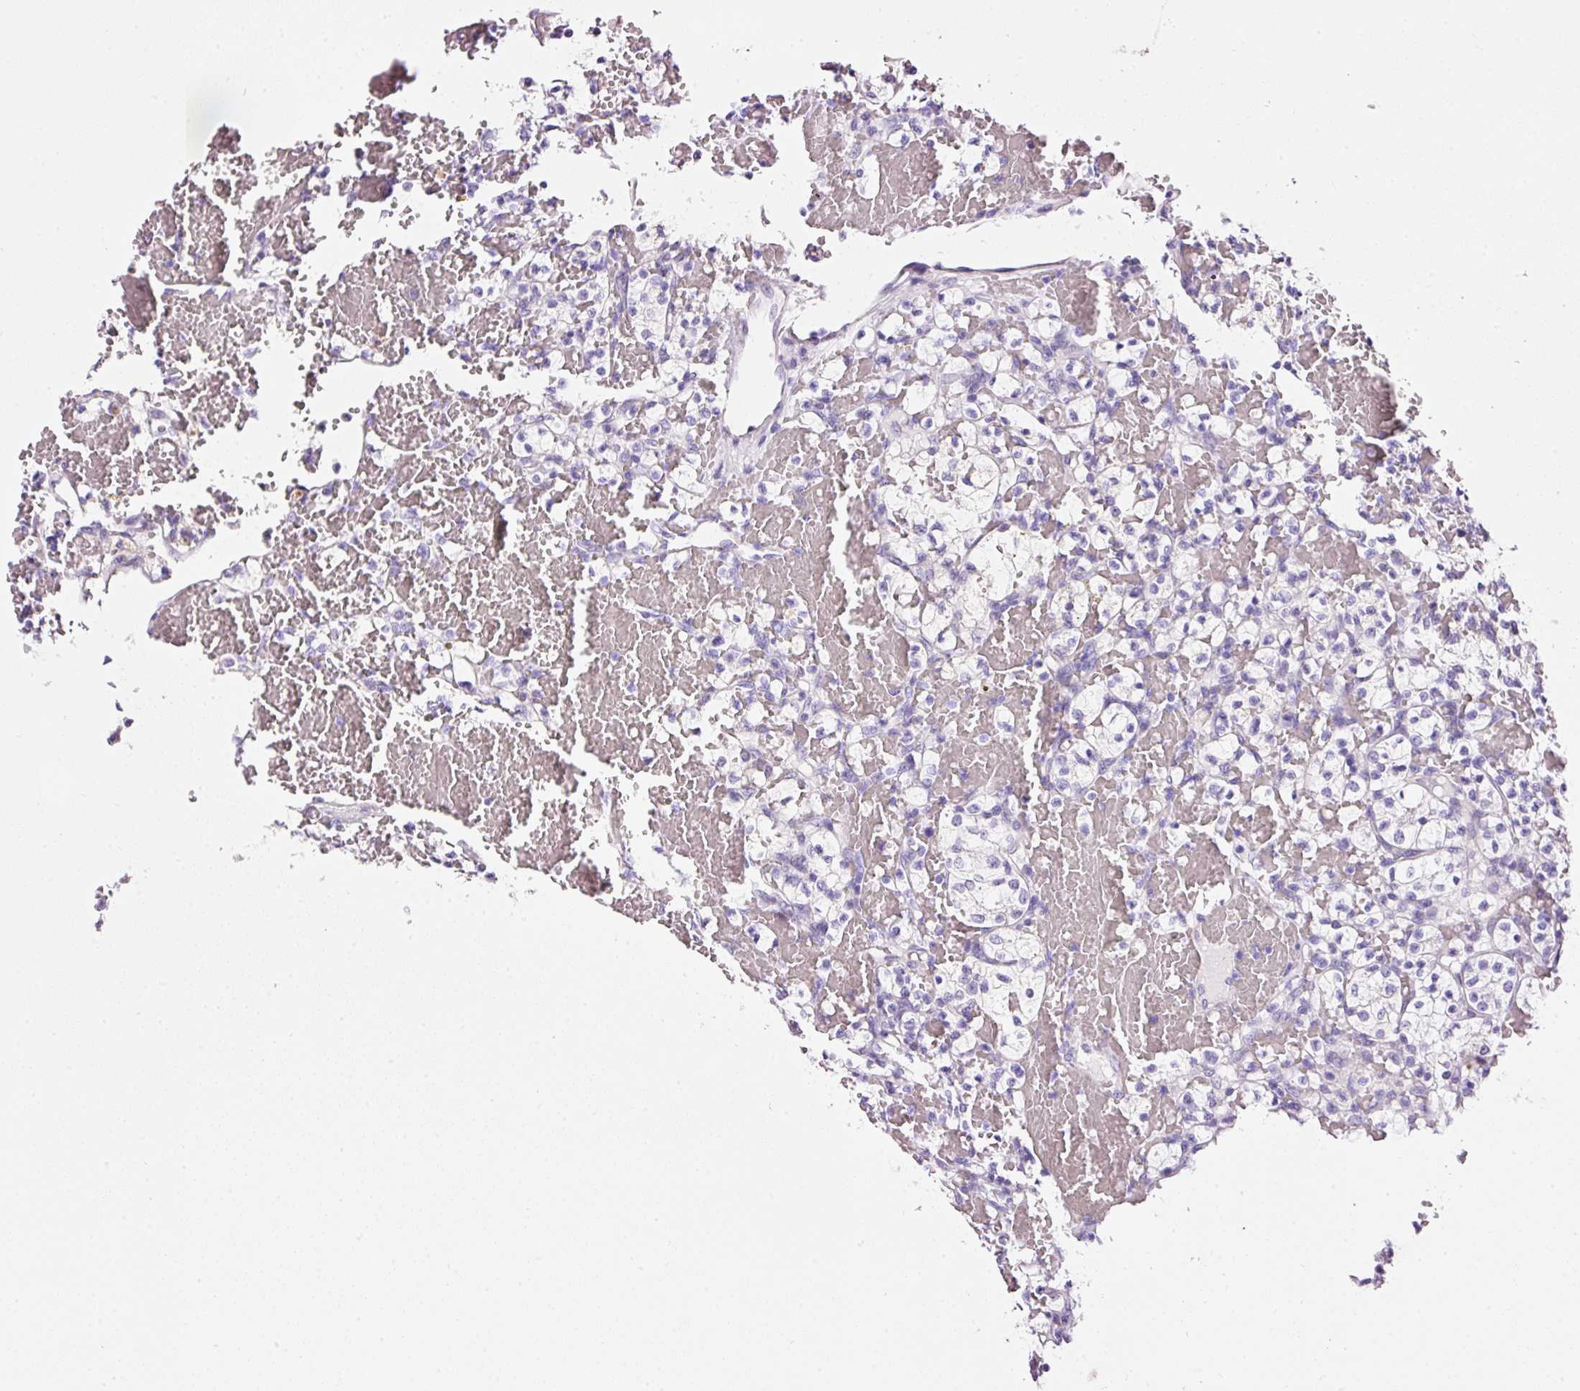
{"staining": {"intensity": "negative", "quantity": "none", "location": "none"}, "tissue": "renal cancer", "cell_type": "Tumor cells", "image_type": "cancer", "snomed": [{"axis": "morphology", "description": "Adenocarcinoma, NOS"}, {"axis": "topography", "description": "Kidney"}], "caption": "Immunohistochemistry of renal cancer demonstrates no expression in tumor cells.", "gene": "BSND", "patient": {"sex": "female", "age": 60}}